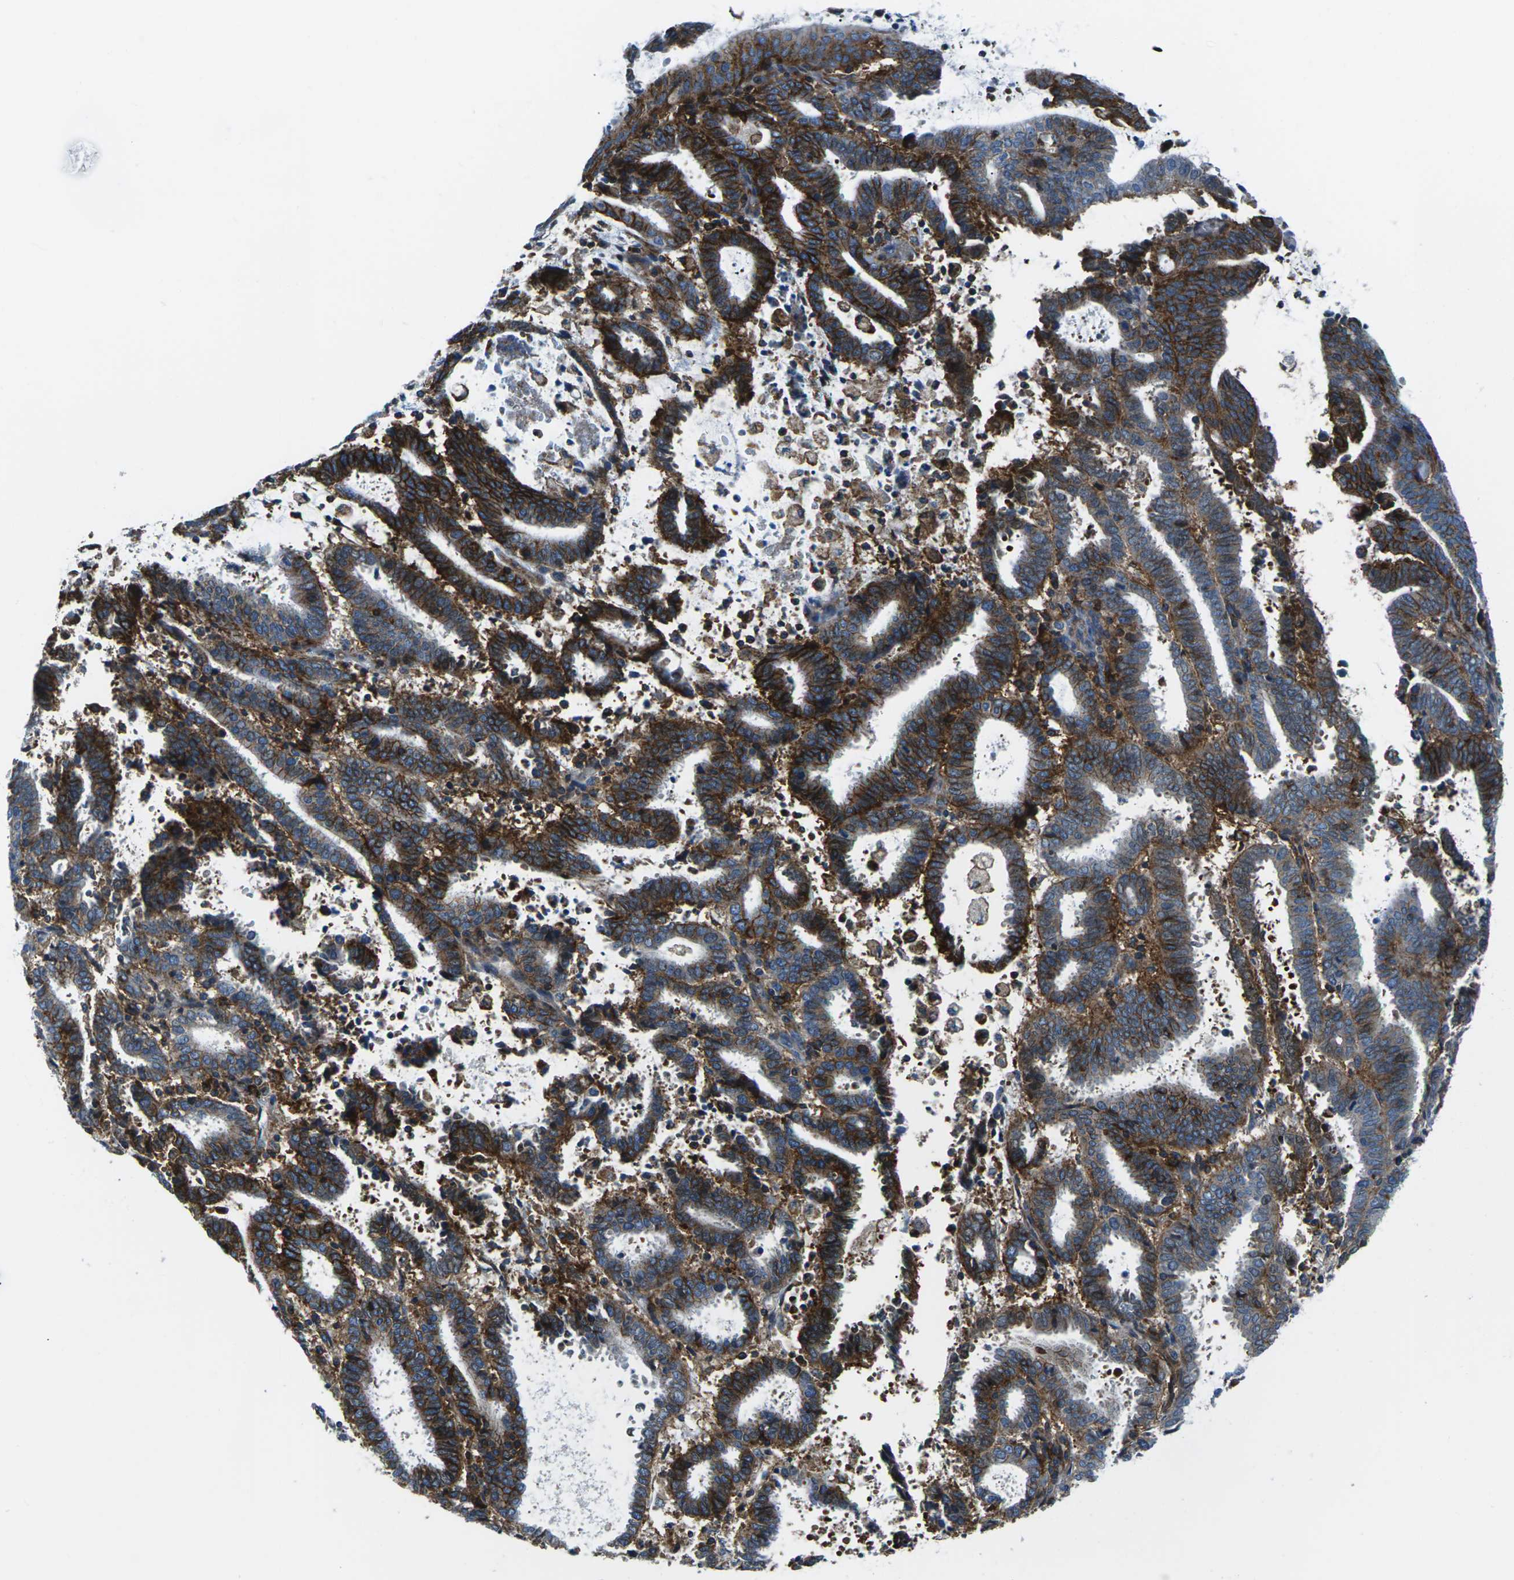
{"staining": {"intensity": "strong", "quantity": ">75%", "location": "cytoplasmic/membranous"}, "tissue": "endometrial cancer", "cell_type": "Tumor cells", "image_type": "cancer", "snomed": [{"axis": "morphology", "description": "Adenocarcinoma, NOS"}, {"axis": "topography", "description": "Uterus"}], "caption": "Immunohistochemistry (IHC) staining of endometrial cancer (adenocarcinoma), which demonstrates high levels of strong cytoplasmic/membranous staining in about >75% of tumor cells indicating strong cytoplasmic/membranous protein positivity. The staining was performed using DAB (brown) for protein detection and nuclei were counterstained in hematoxylin (blue).", "gene": "SOCS4", "patient": {"sex": "female", "age": 83}}